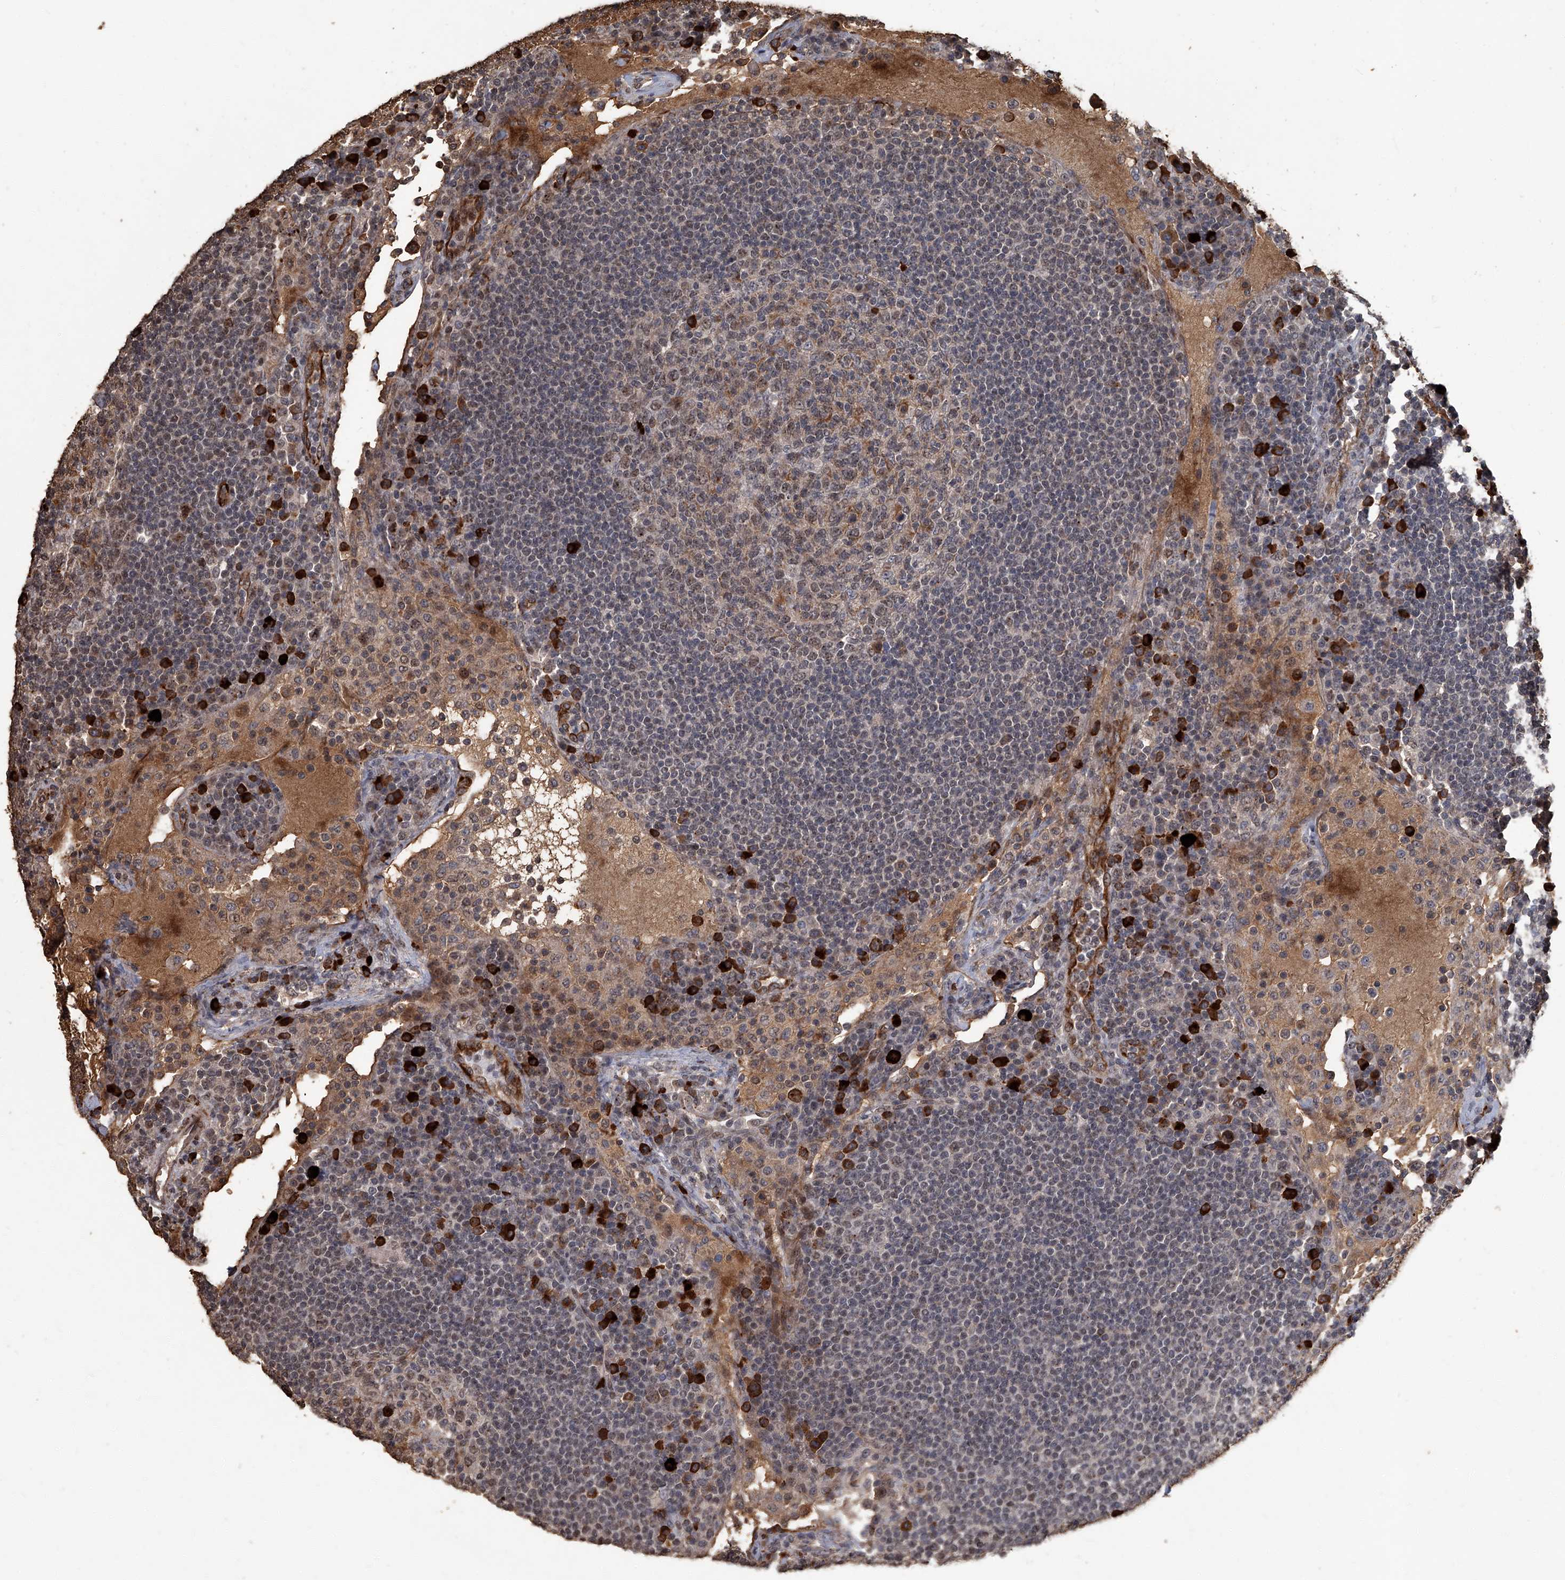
{"staining": {"intensity": "negative", "quantity": "none", "location": "none"}, "tissue": "lymph node", "cell_type": "Germinal center cells", "image_type": "normal", "snomed": [{"axis": "morphology", "description": "Normal tissue, NOS"}, {"axis": "topography", "description": "Lymph node"}], "caption": "Immunohistochemistry (IHC) of unremarkable lymph node displays no staining in germinal center cells.", "gene": "GPR132", "patient": {"sex": "female", "age": 53}}